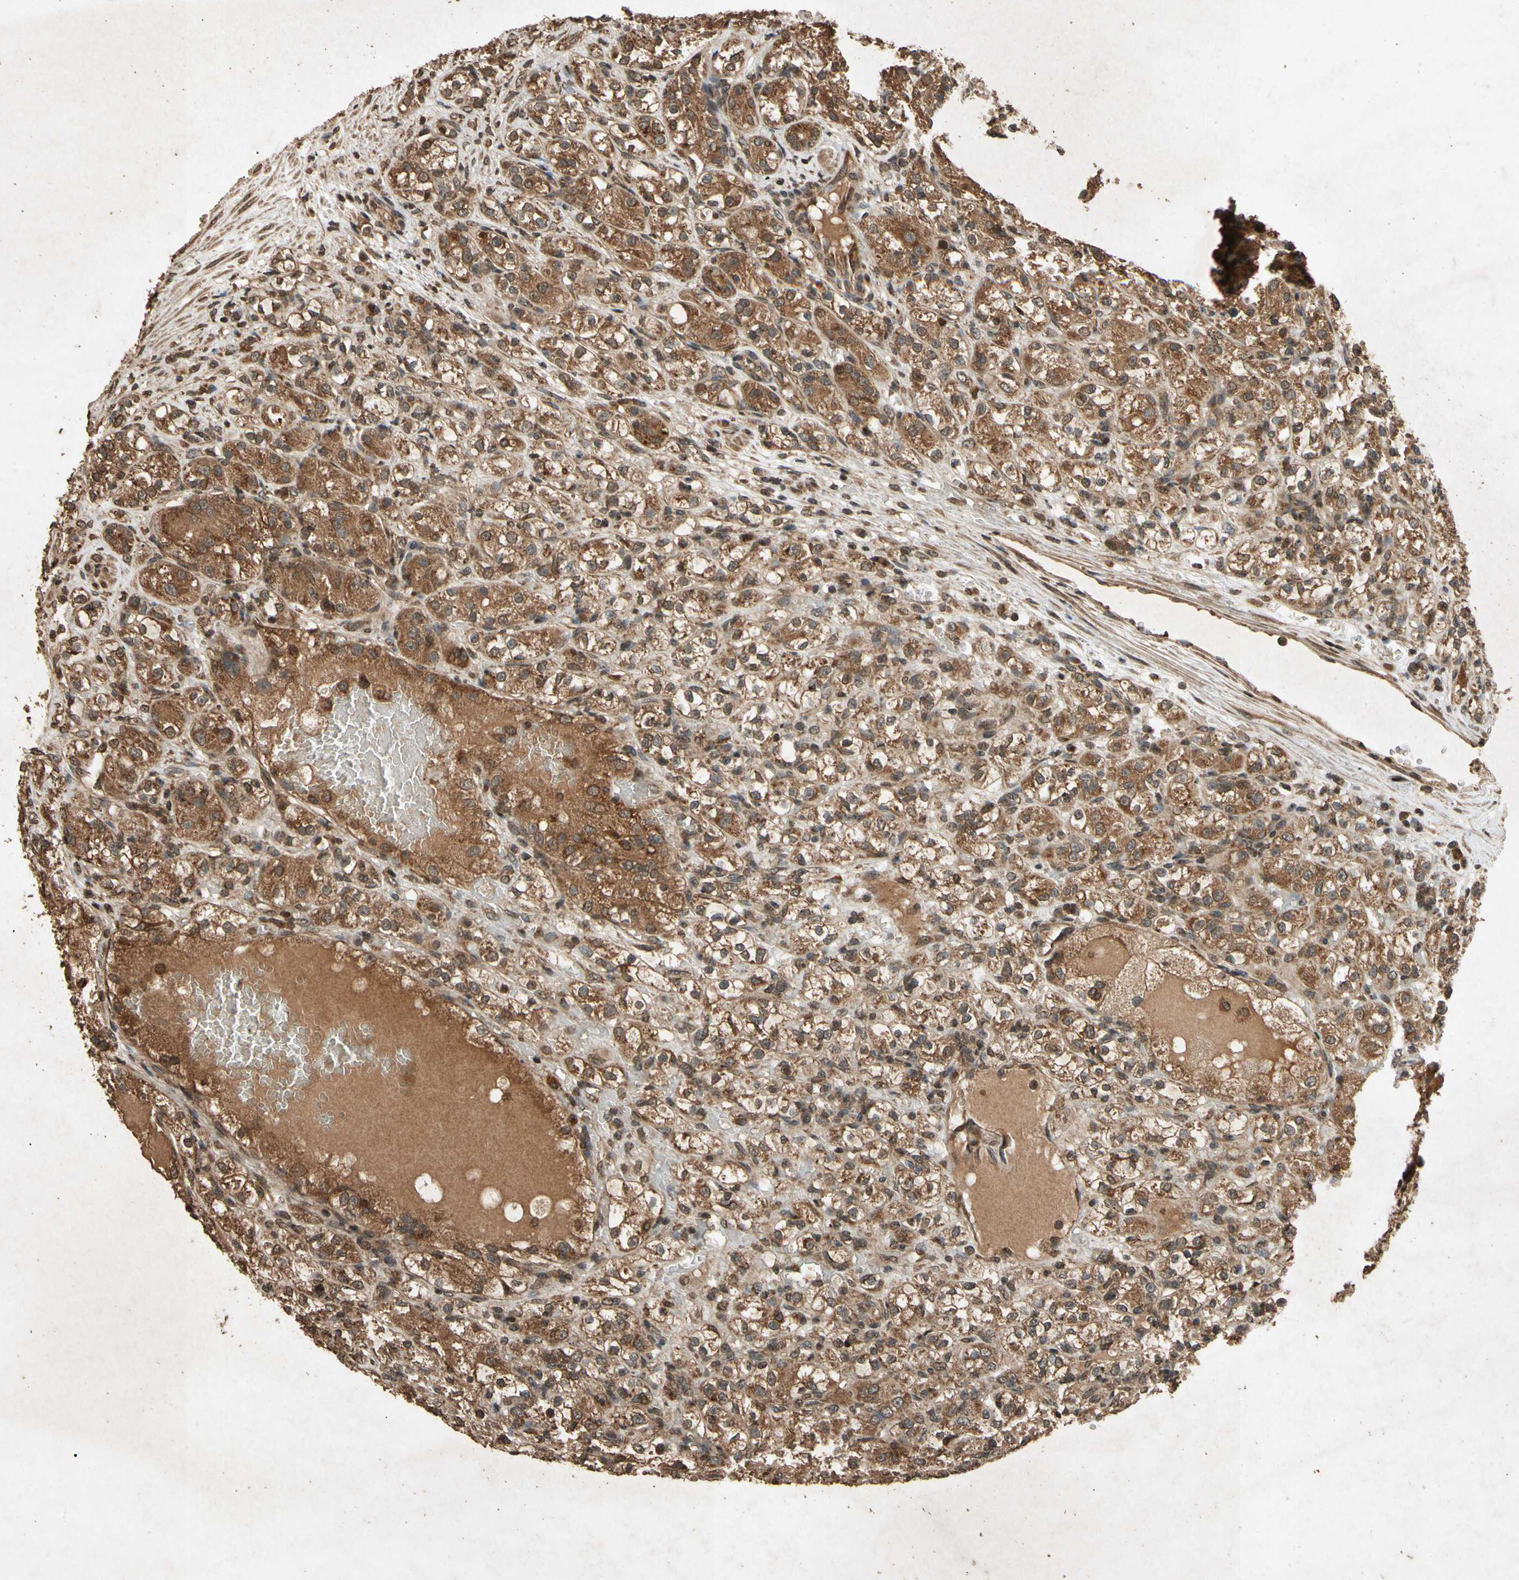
{"staining": {"intensity": "strong", "quantity": ">75%", "location": "cytoplasmic/membranous"}, "tissue": "renal cancer", "cell_type": "Tumor cells", "image_type": "cancer", "snomed": [{"axis": "morphology", "description": "Normal tissue, NOS"}, {"axis": "morphology", "description": "Adenocarcinoma, NOS"}, {"axis": "topography", "description": "Kidney"}], "caption": "Human renal cancer stained with a brown dye reveals strong cytoplasmic/membranous positive positivity in approximately >75% of tumor cells.", "gene": "TXN2", "patient": {"sex": "male", "age": 61}}